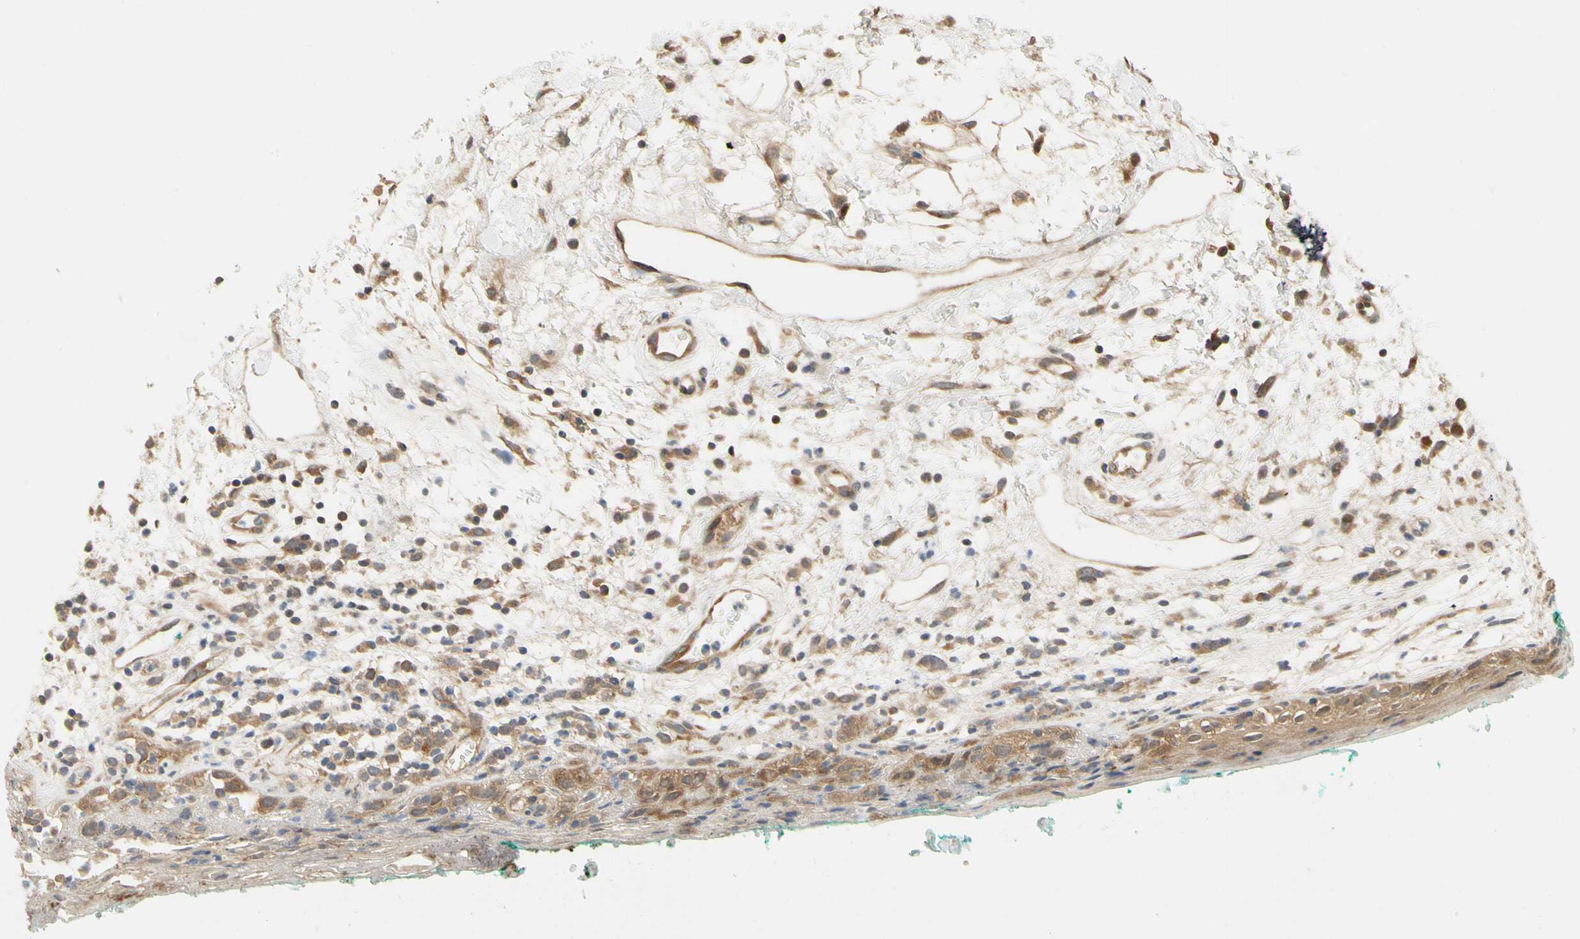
{"staining": {"intensity": "moderate", "quantity": "25%-75%", "location": "cytoplasmic/membranous"}, "tissue": "oral mucosa", "cell_type": "Squamous epithelial cells", "image_type": "normal", "snomed": [{"axis": "morphology", "description": "Normal tissue, NOS"}, {"axis": "topography", "description": "Skeletal muscle"}, {"axis": "topography", "description": "Oral tissue"}, {"axis": "topography", "description": "Peripheral nerve tissue"}], "caption": "The image shows a brown stain indicating the presence of a protein in the cytoplasmic/membranous of squamous epithelial cells in oral mucosa. (brown staining indicates protein expression, while blue staining denotes nuclei).", "gene": "TDRP", "patient": {"sex": "female", "age": 84}}